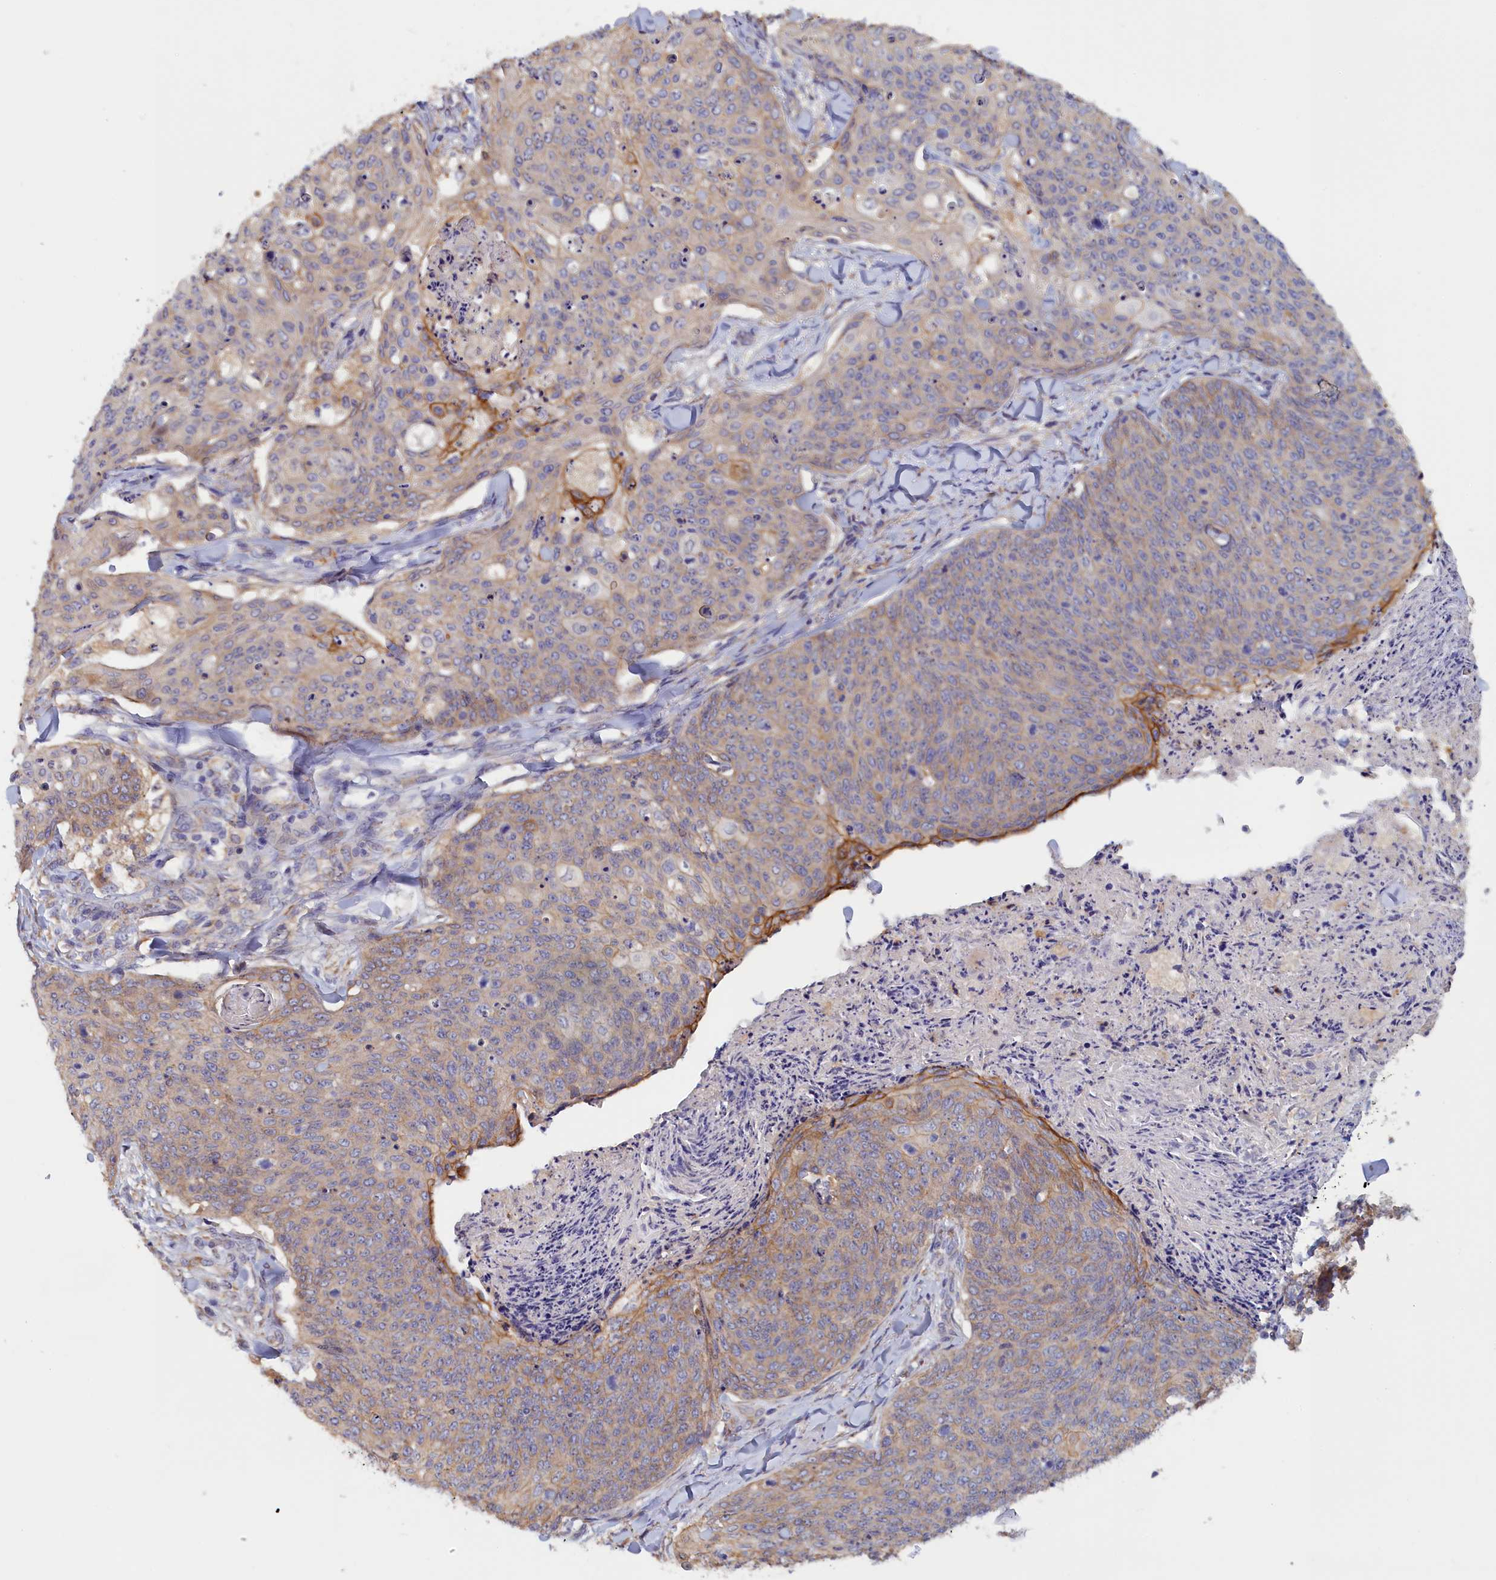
{"staining": {"intensity": "negative", "quantity": "none", "location": "none"}, "tissue": "skin cancer", "cell_type": "Tumor cells", "image_type": "cancer", "snomed": [{"axis": "morphology", "description": "Squamous cell carcinoma, NOS"}, {"axis": "topography", "description": "Skin"}, {"axis": "topography", "description": "Vulva"}], "caption": "Skin squamous cell carcinoma stained for a protein using immunohistochemistry shows no staining tumor cells.", "gene": "COL19A1", "patient": {"sex": "female", "age": 85}}